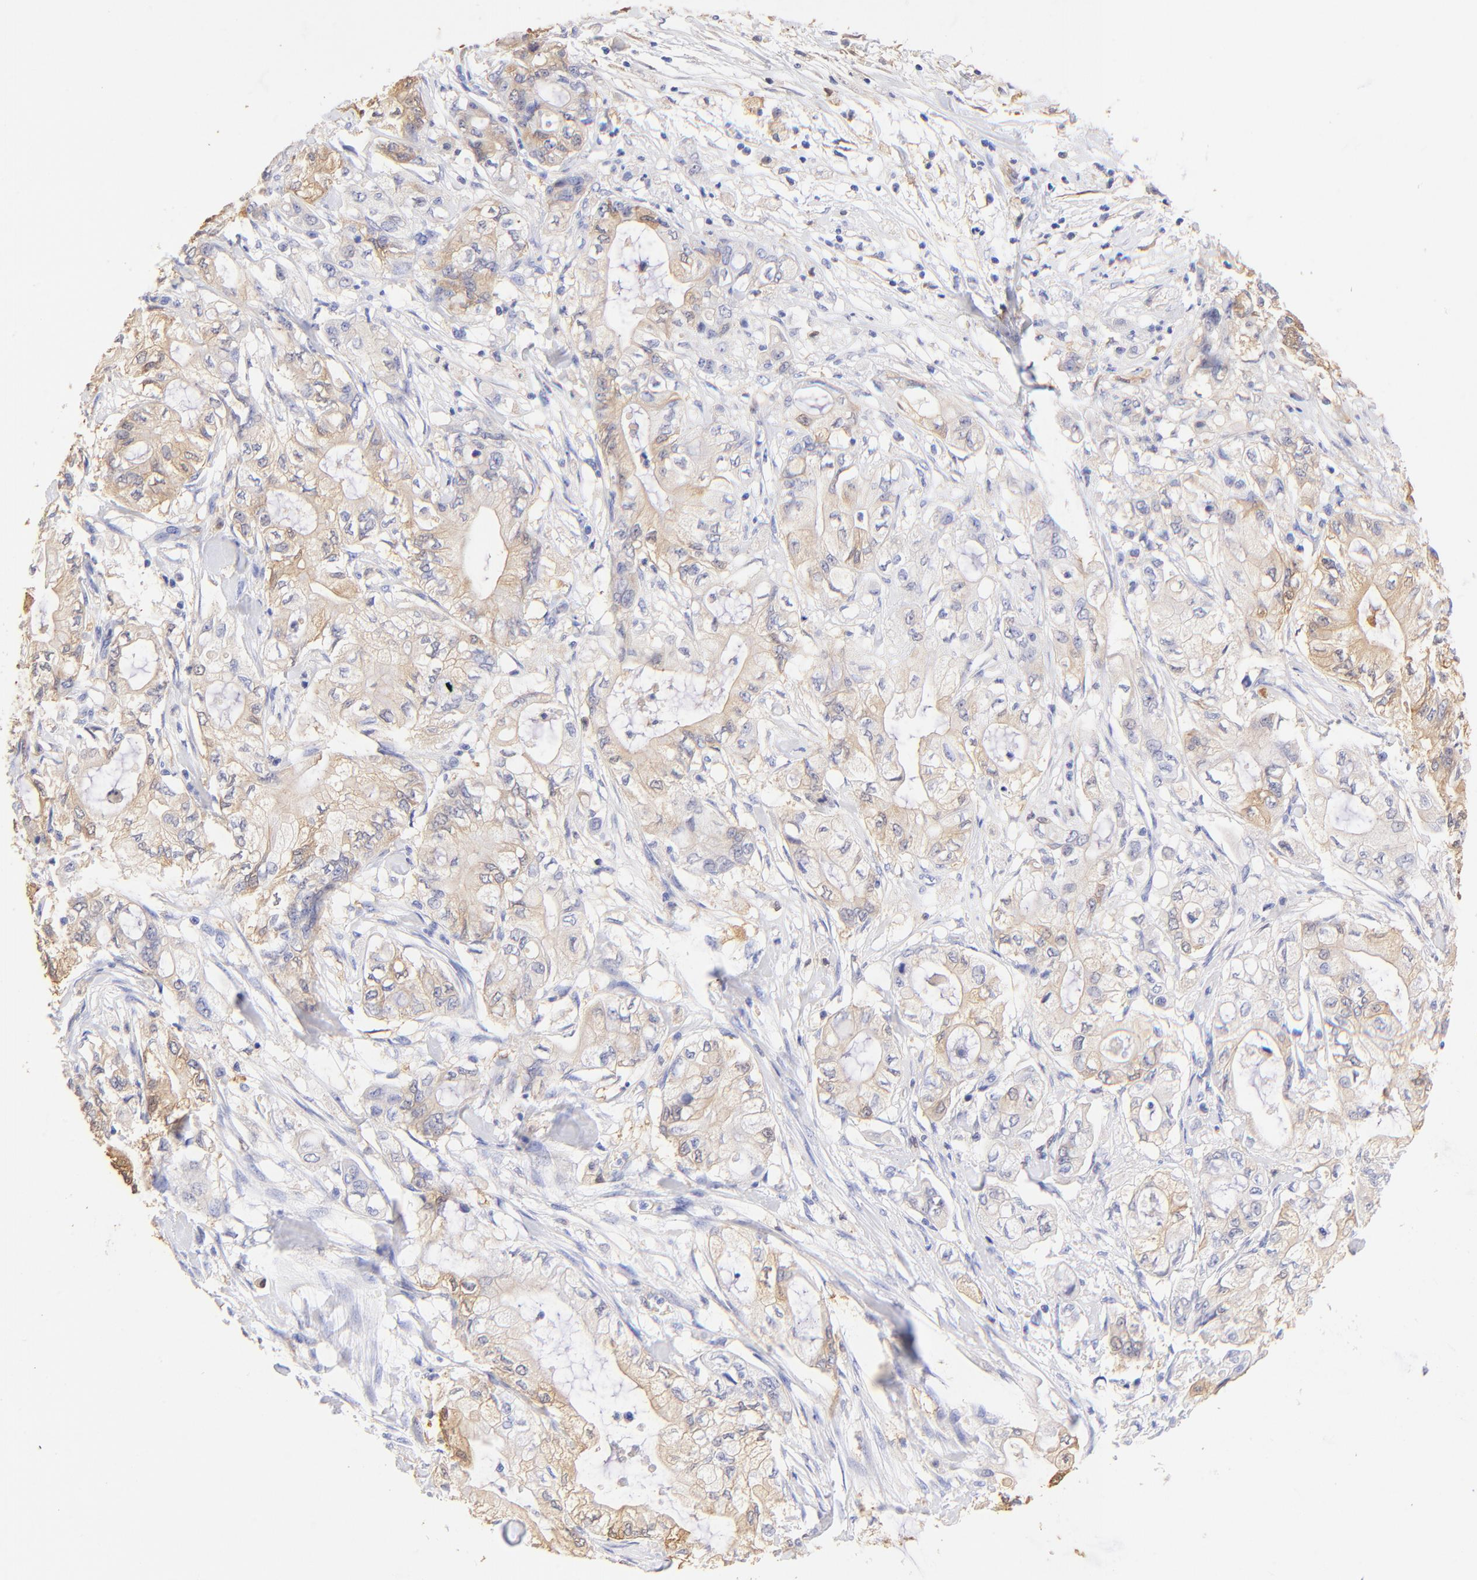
{"staining": {"intensity": "weak", "quantity": "<25%", "location": "cytoplasmic/membranous"}, "tissue": "pancreatic cancer", "cell_type": "Tumor cells", "image_type": "cancer", "snomed": [{"axis": "morphology", "description": "Adenocarcinoma, NOS"}, {"axis": "topography", "description": "Pancreas"}], "caption": "This photomicrograph is of adenocarcinoma (pancreatic) stained with immunohistochemistry to label a protein in brown with the nuclei are counter-stained blue. There is no staining in tumor cells. Brightfield microscopy of IHC stained with DAB (3,3'-diaminobenzidine) (brown) and hematoxylin (blue), captured at high magnification.", "gene": "ALDH1A1", "patient": {"sex": "male", "age": 79}}